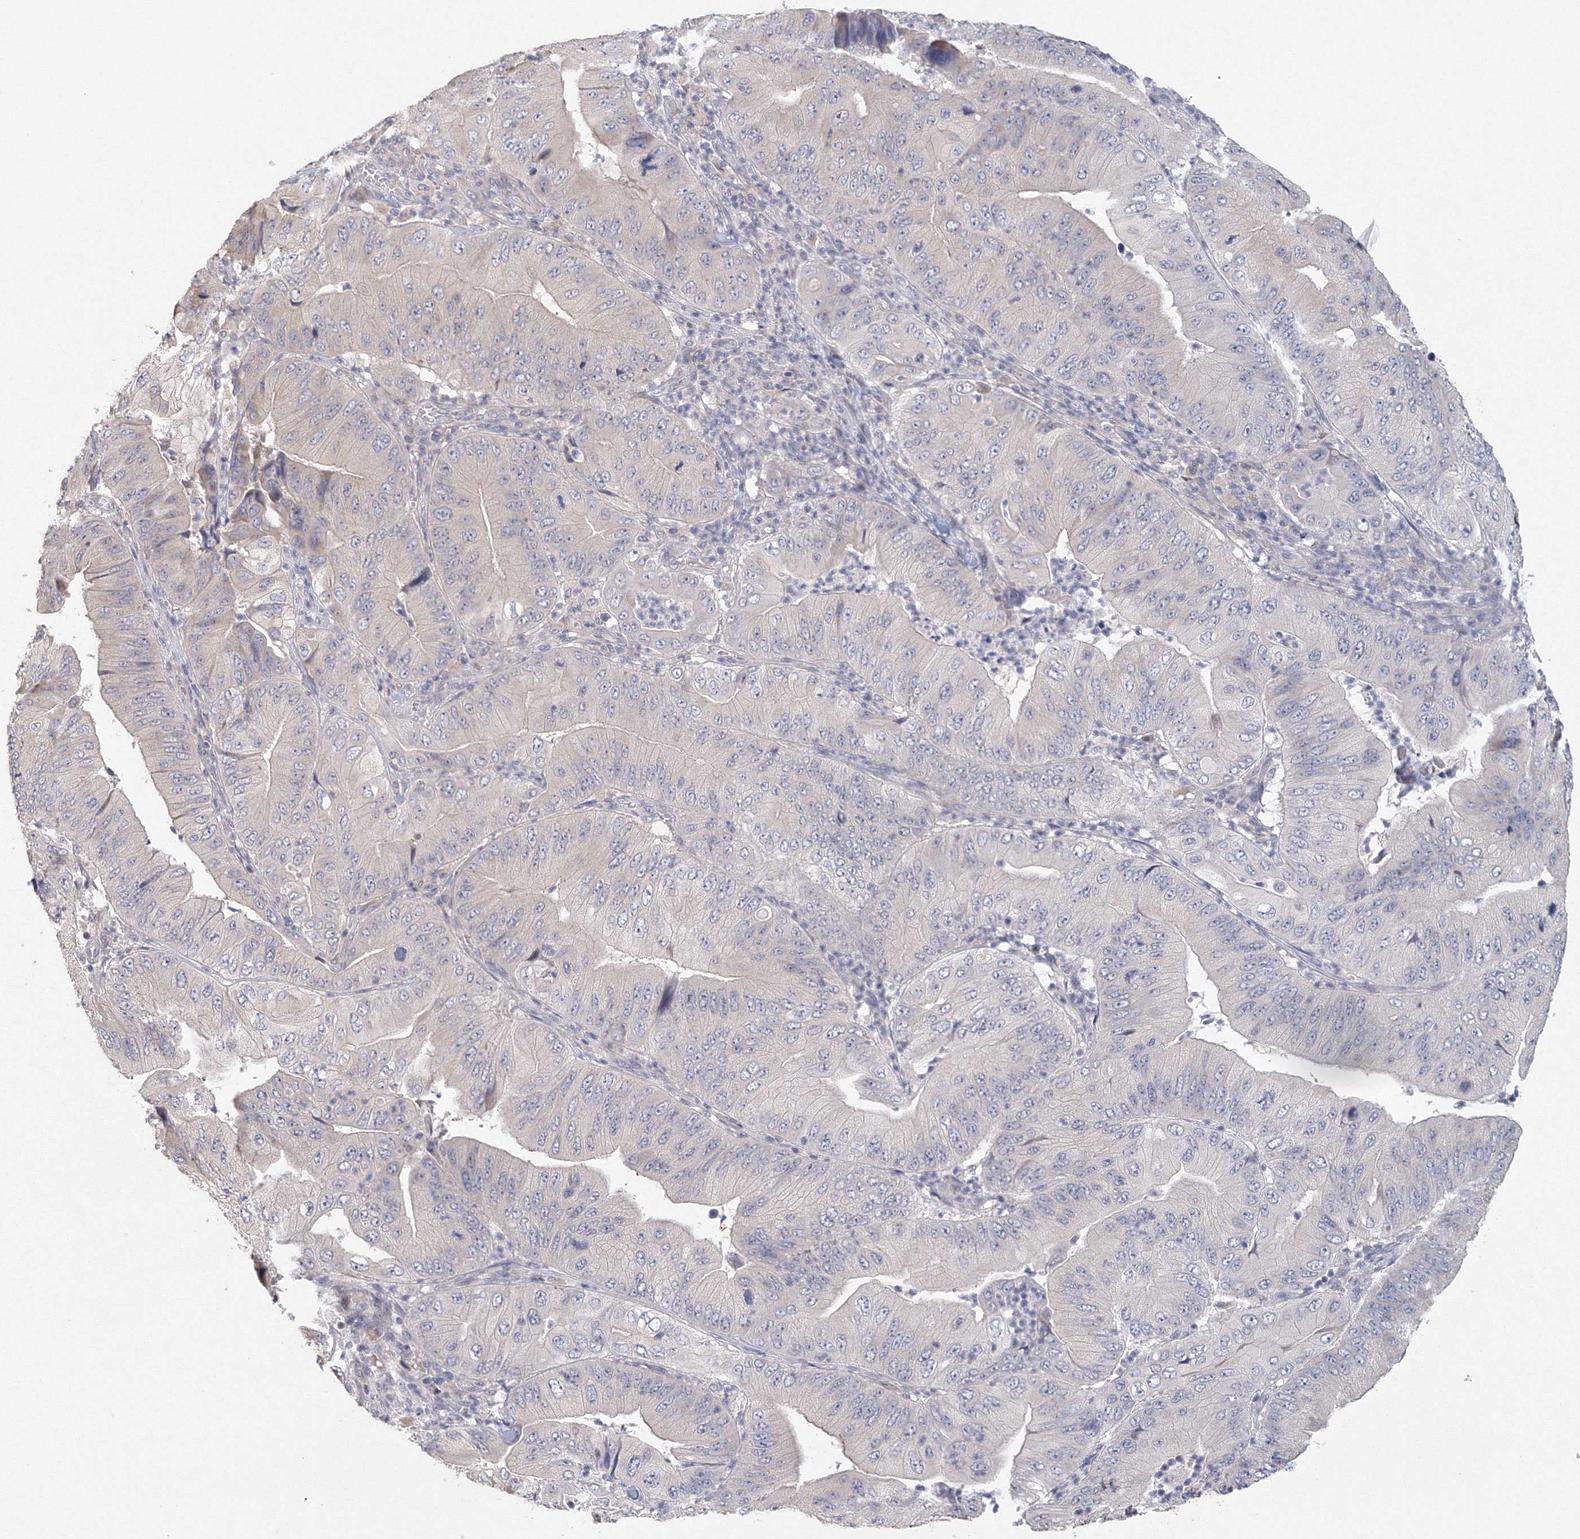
{"staining": {"intensity": "negative", "quantity": "none", "location": "none"}, "tissue": "pancreatic cancer", "cell_type": "Tumor cells", "image_type": "cancer", "snomed": [{"axis": "morphology", "description": "Adenocarcinoma, NOS"}, {"axis": "topography", "description": "Pancreas"}], "caption": "Protein analysis of pancreatic cancer (adenocarcinoma) displays no significant expression in tumor cells.", "gene": "TACC2", "patient": {"sex": "female", "age": 77}}